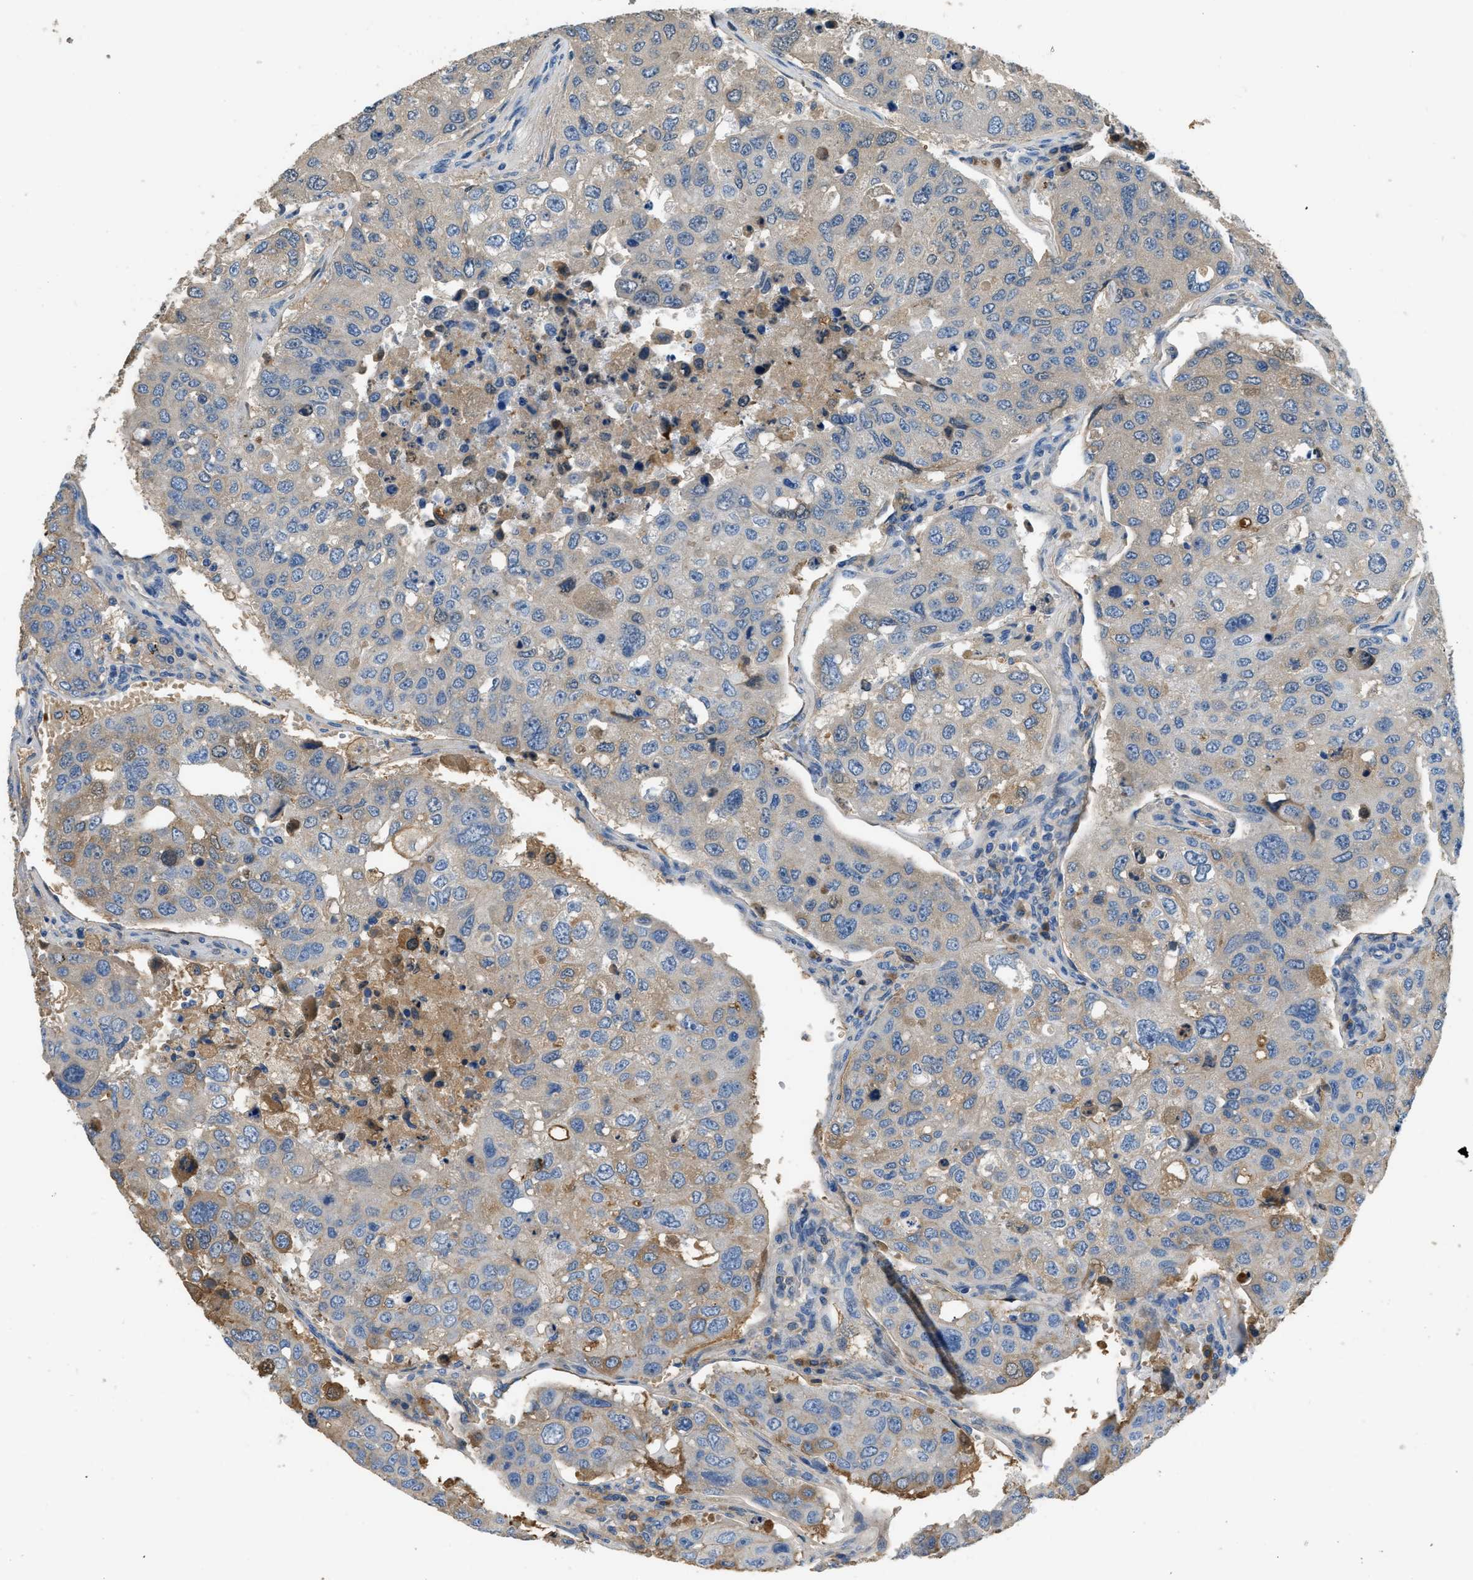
{"staining": {"intensity": "moderate", "quantity": "<25%", "location": "cytoplasmic/membranous"}, "tissue": "urothelial cancer", "cell_type": "Tumor cells", "image_type": "cancer", "snomed": [{"axis": "morphology", "description": "Urothelial carcinoma, High grade"}, {"axis": "topography", "description": "Lymph node"}, {"axis": "topography", "description": "Urinary bladder"}], "caption": "Urothelial cancer stained for a protein demonstrates moderate cytoplasmic/membranous positivity in tumor cells. The staining is performed using DAB brown chromogen to label protein expression. The nuclei are counter-stained blue using hematoxylin.", "gene": "STC1", "patient": {"sex": "male", "age": 51}}